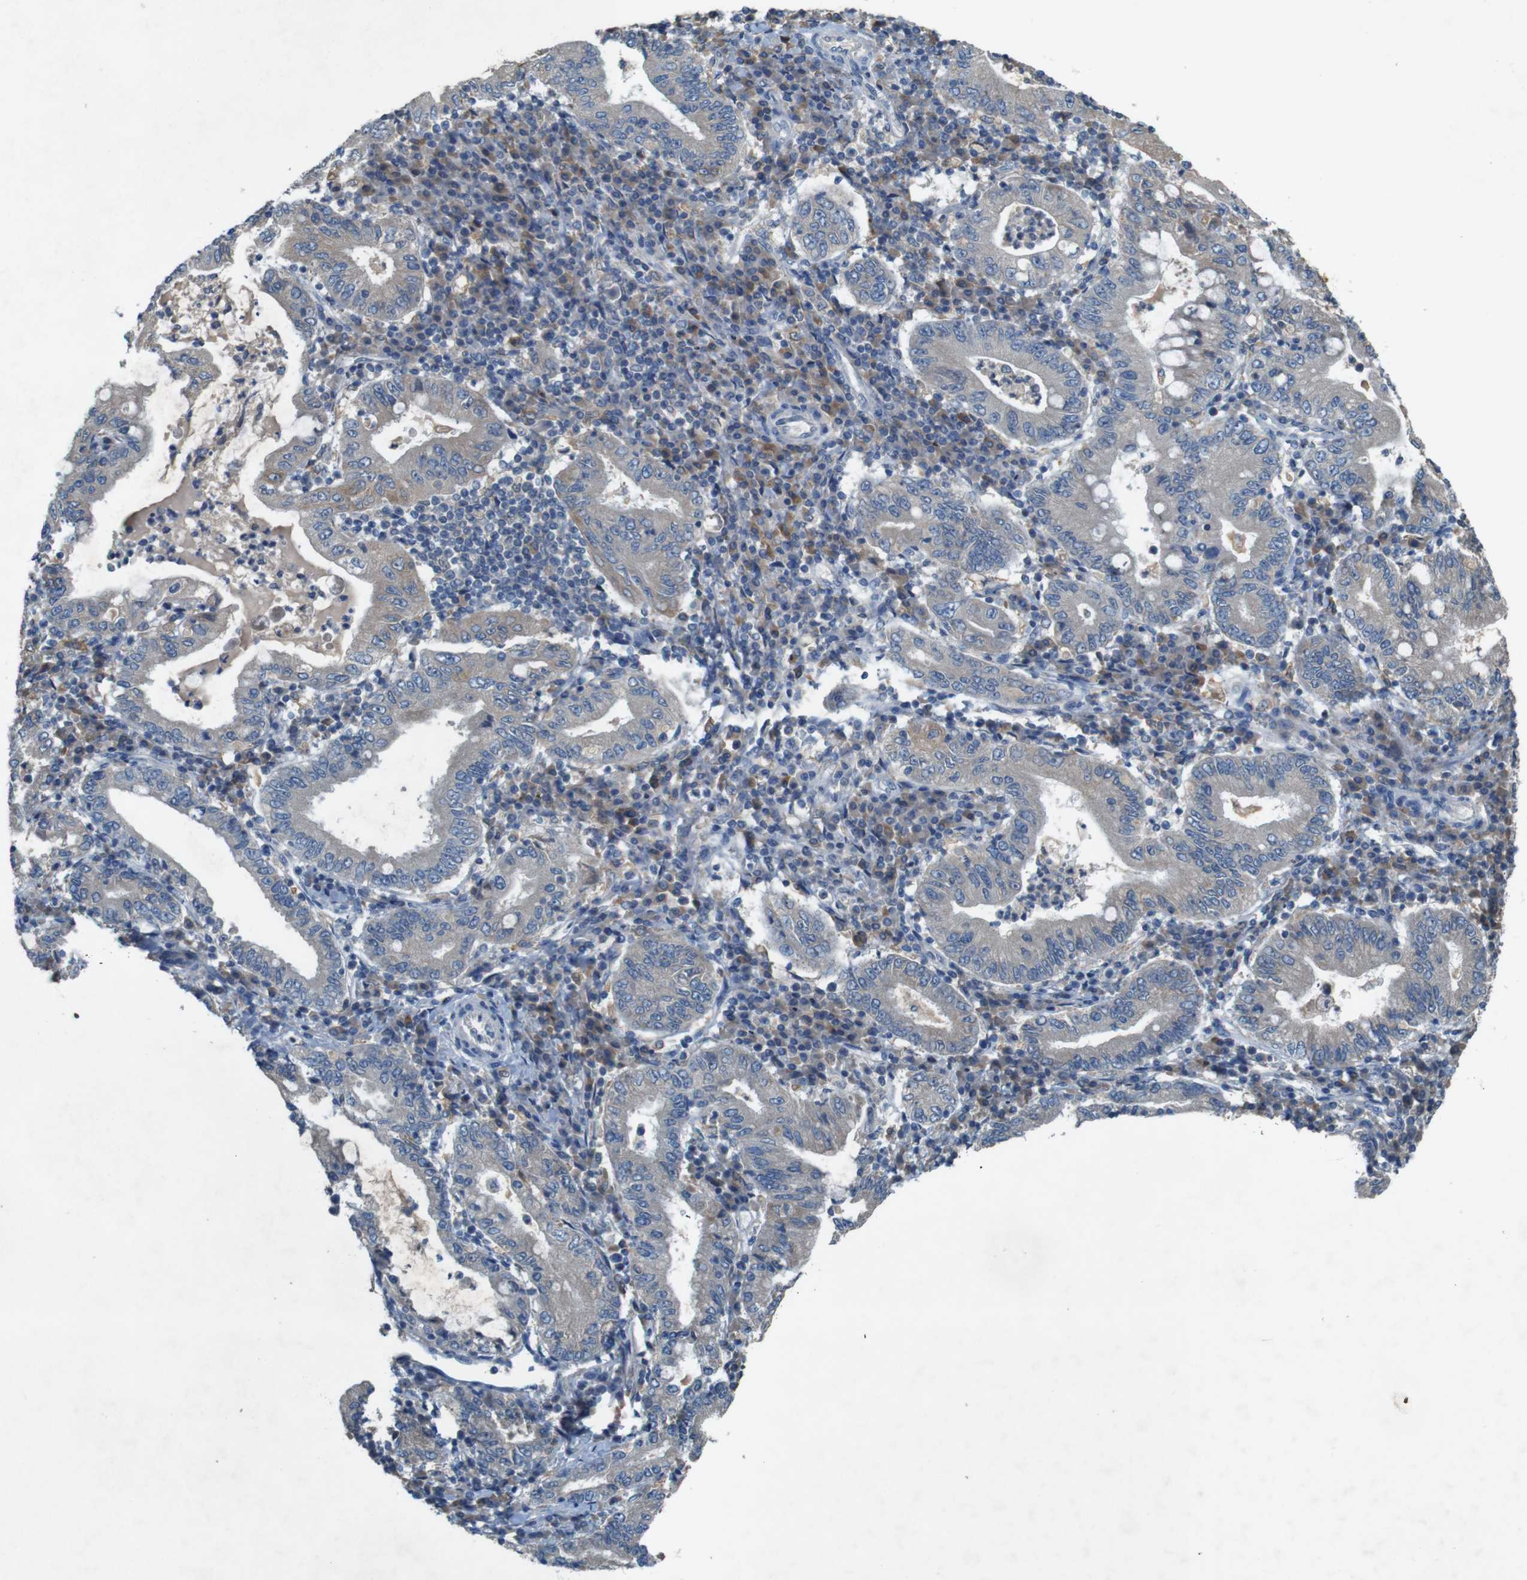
{"staining": {"intensity": "negative", "quantity": "none", "location": "none"}, "tissue": "stomach cancer", "cell_type": "Tumor cells", "image_type": "cancer", "snomed": [{"axis": "morphology", "description": "Normal tissue, NOS"}, {"axis": "morphology", "description": "Adenocarcinoma, NOS"}, {"axis": "topography", "description": "Esophagus"}, {"axis": "topography", "description": "Stomach, upper"}, {"axis": "topography", "description": "Peripheral nerve tissue"}], "caption": "Immunohistochemistry photomicrograph of stomach cancer (adenocarcinoma) stained for a protein (brown), which displays no expression in tumor cells.", "gene": "MOGAT3", "patient": {"sex": "male", "age": 62}}